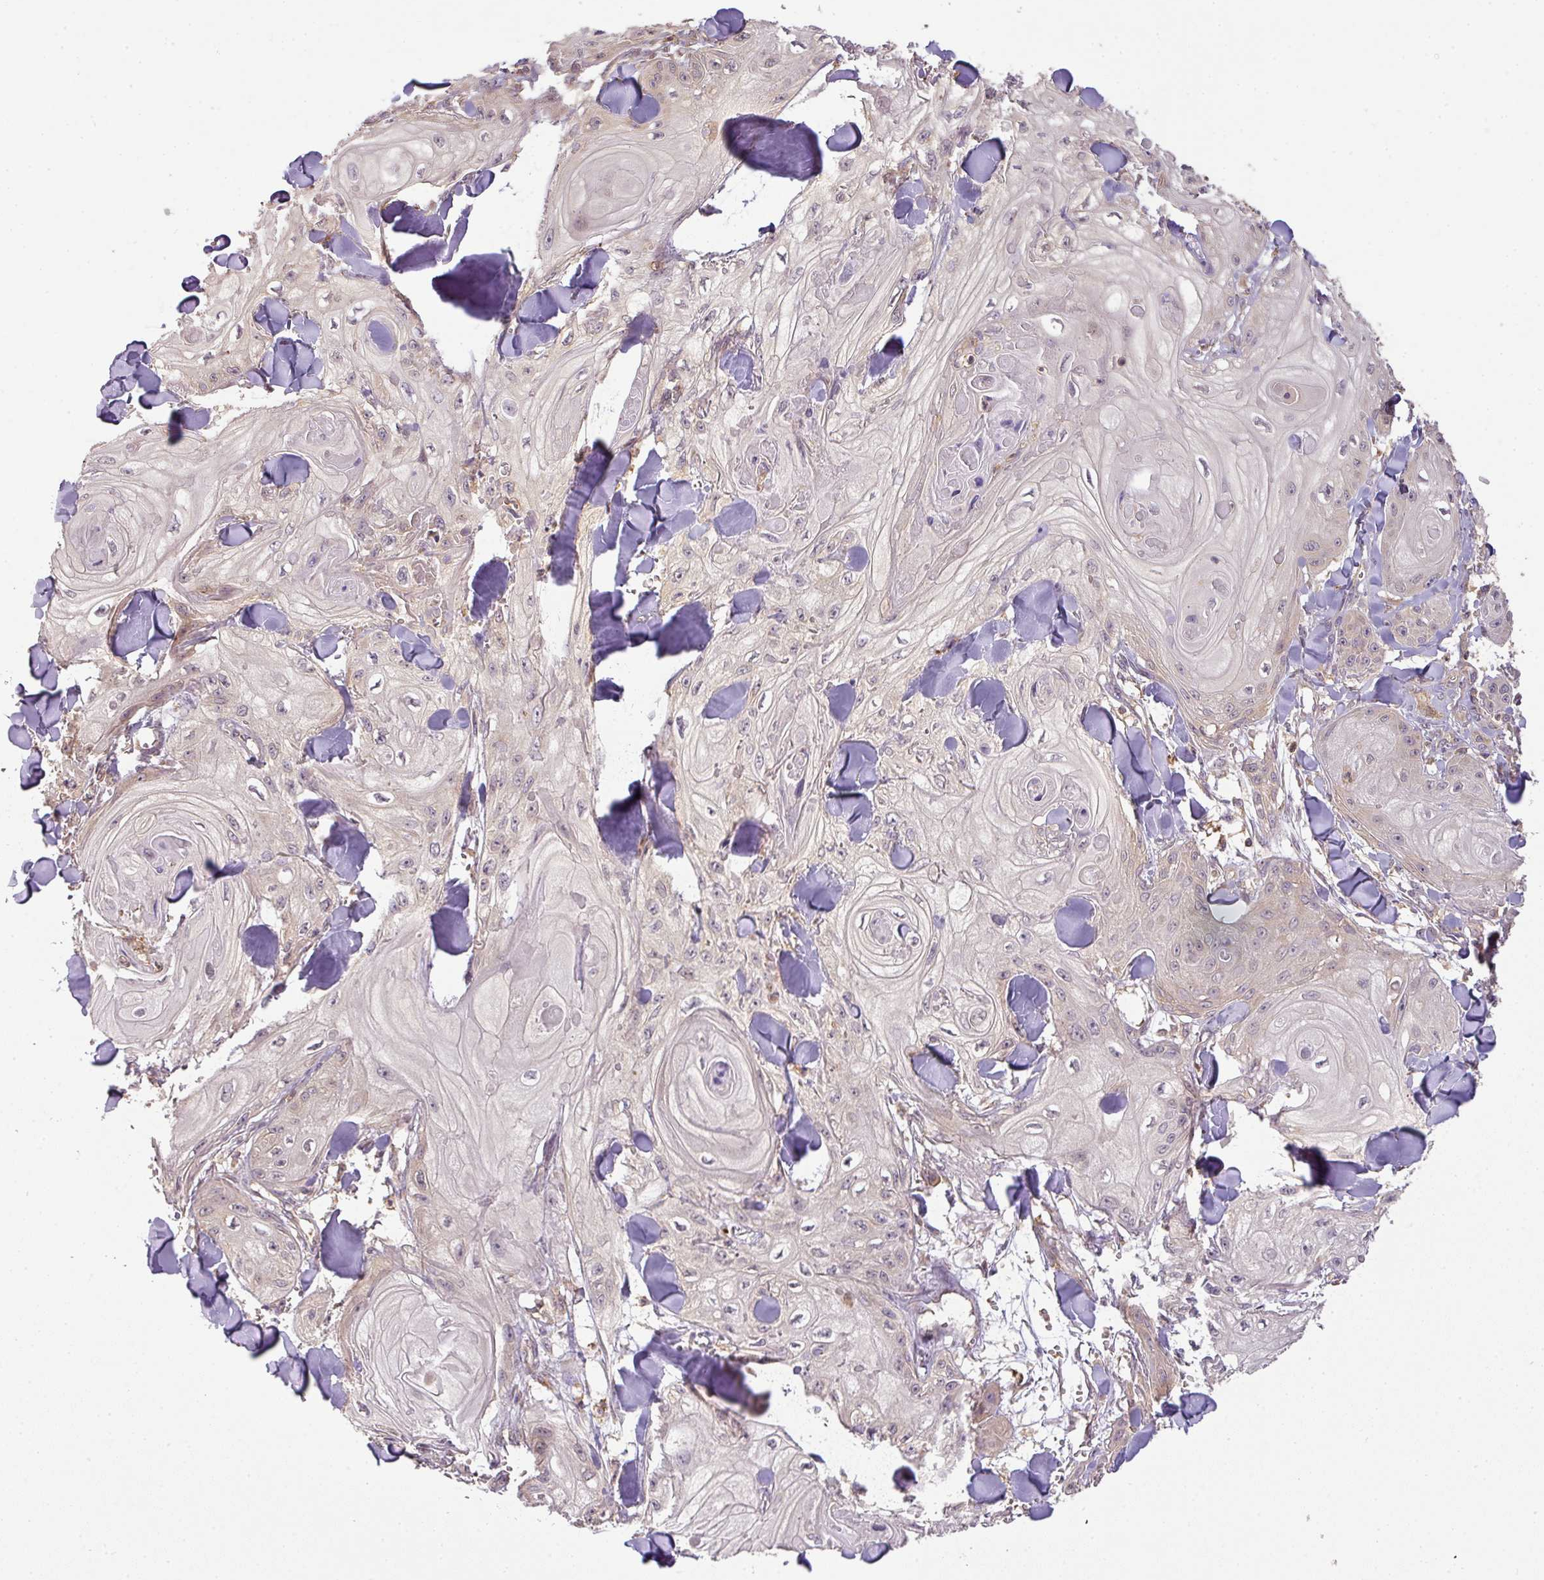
{"staining": {"intensity": "negative", "quantity": "none", "location": "none"}, "tissue": "skin cancer", "cell_type": "Tumor cells", "image_type": "cancer", "snomed": [{"axis": "morphology", "description": "Squamous cell carcinoma, NOS"}, {"axis": "topography", "description": "Skin"}], "caption": "Tumor cells show no significant protein positivity in skin cancer.", "gene": "TCL1B", "patient": {"sex": "male", "age": 74}}